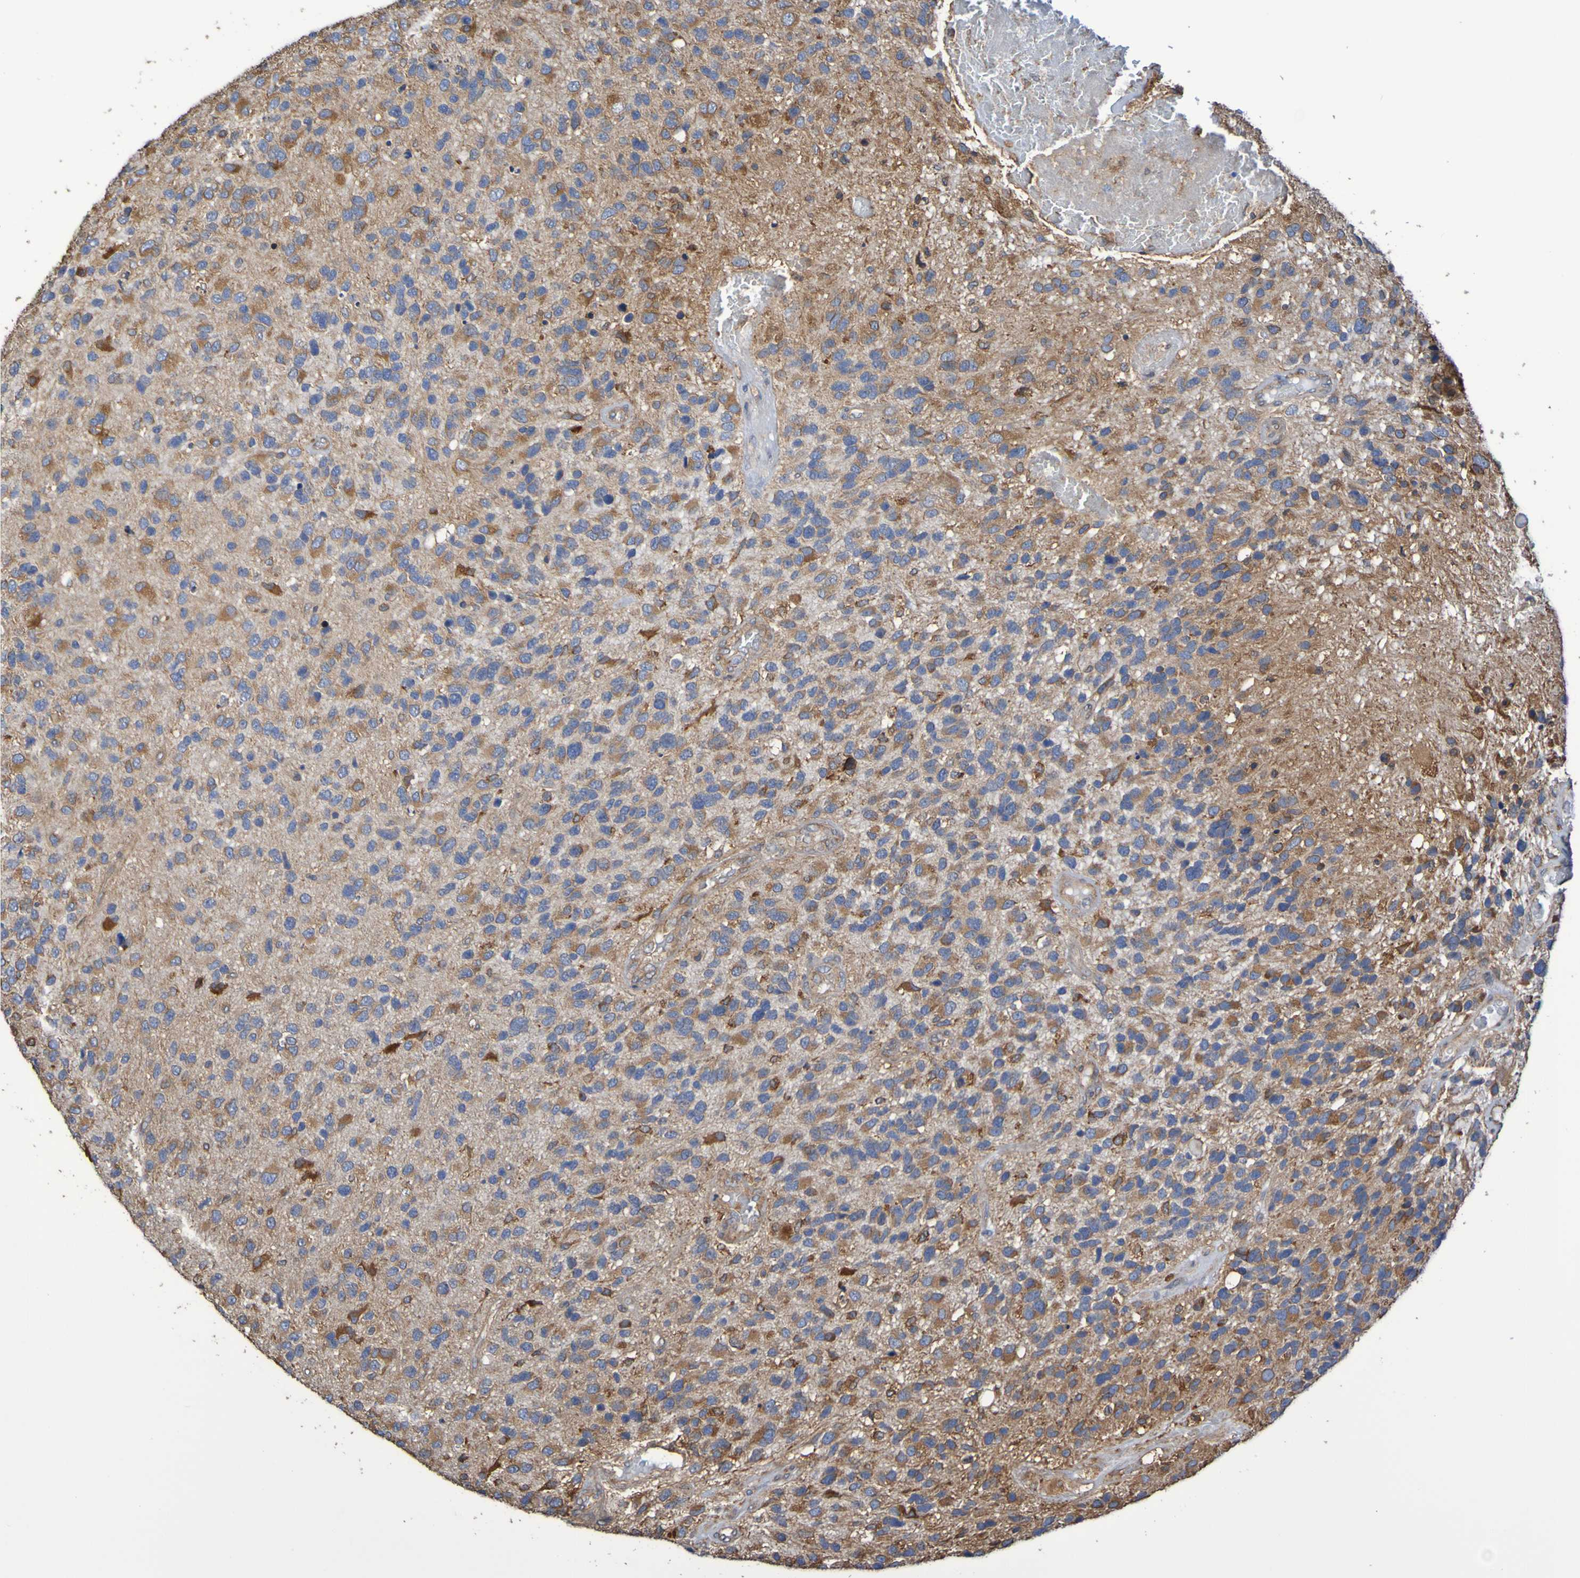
{"staining": {"intensity": "moderate", "quantity": ">75%", "location": "cytoplasmic/membranous"}, "tissue": "glioma", "cell_type": "Tumor cells", "image_type": "cancer", "snomed": [{"axis": "morphology", "description": "Glioma, malignant, High grade"}, {"axis": "topography", "description": "Brain"}], "caption": "Malignant glioma (high-grade) stained for a protein shows moderate cytoplasmic/membranous positivity in tumor cells. (brown staining indicates protein expression, while blue staining denotes nuclei).", "gene": "RAB11A", "patient": {"sex": "female", "age": 58}}